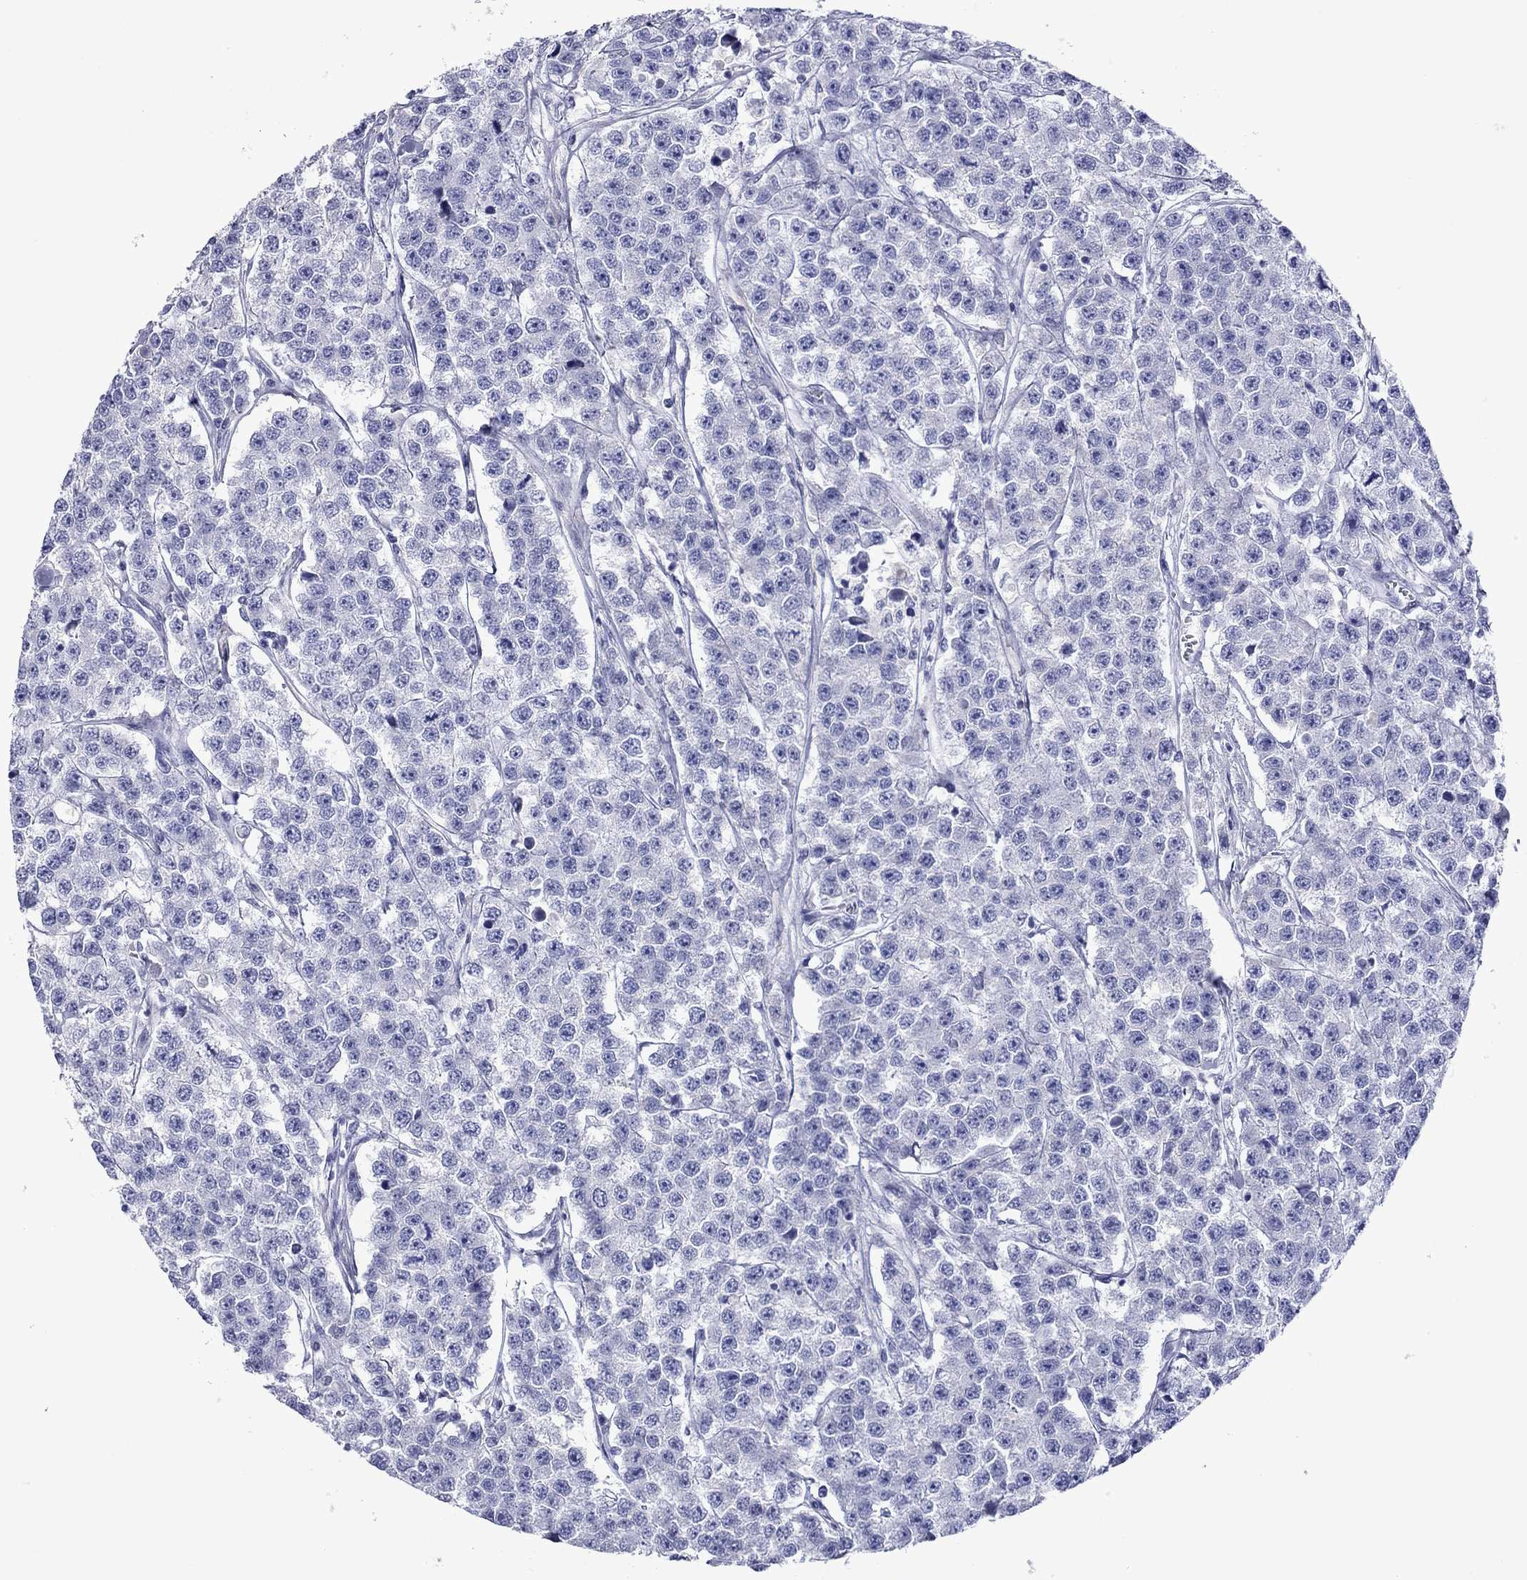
{"staining": {"intensity": "negative", "quantity": "none", "location": "none"}, "tissue": "testis cancer", "cell_type": "Tumor cells", "image_type": "cancer", "snomed": [{"axis": "morphology", "description": "Seminoma, NOS"}, {"axis": "topography", "description": "Testis"}], "caption": "This is a histopathology image of IHC staining of testis cancer, which shows no positivity in tumor cells. The staining was performed using DAB (3,3'-diaminobenzidine) to visualize the protein expression in brown, while the nuclei were stained in blue with hematoxylin (Magnification: 20x).", "gene": "PIWIL1", "patient": {"sex": "male", "age": 59}}